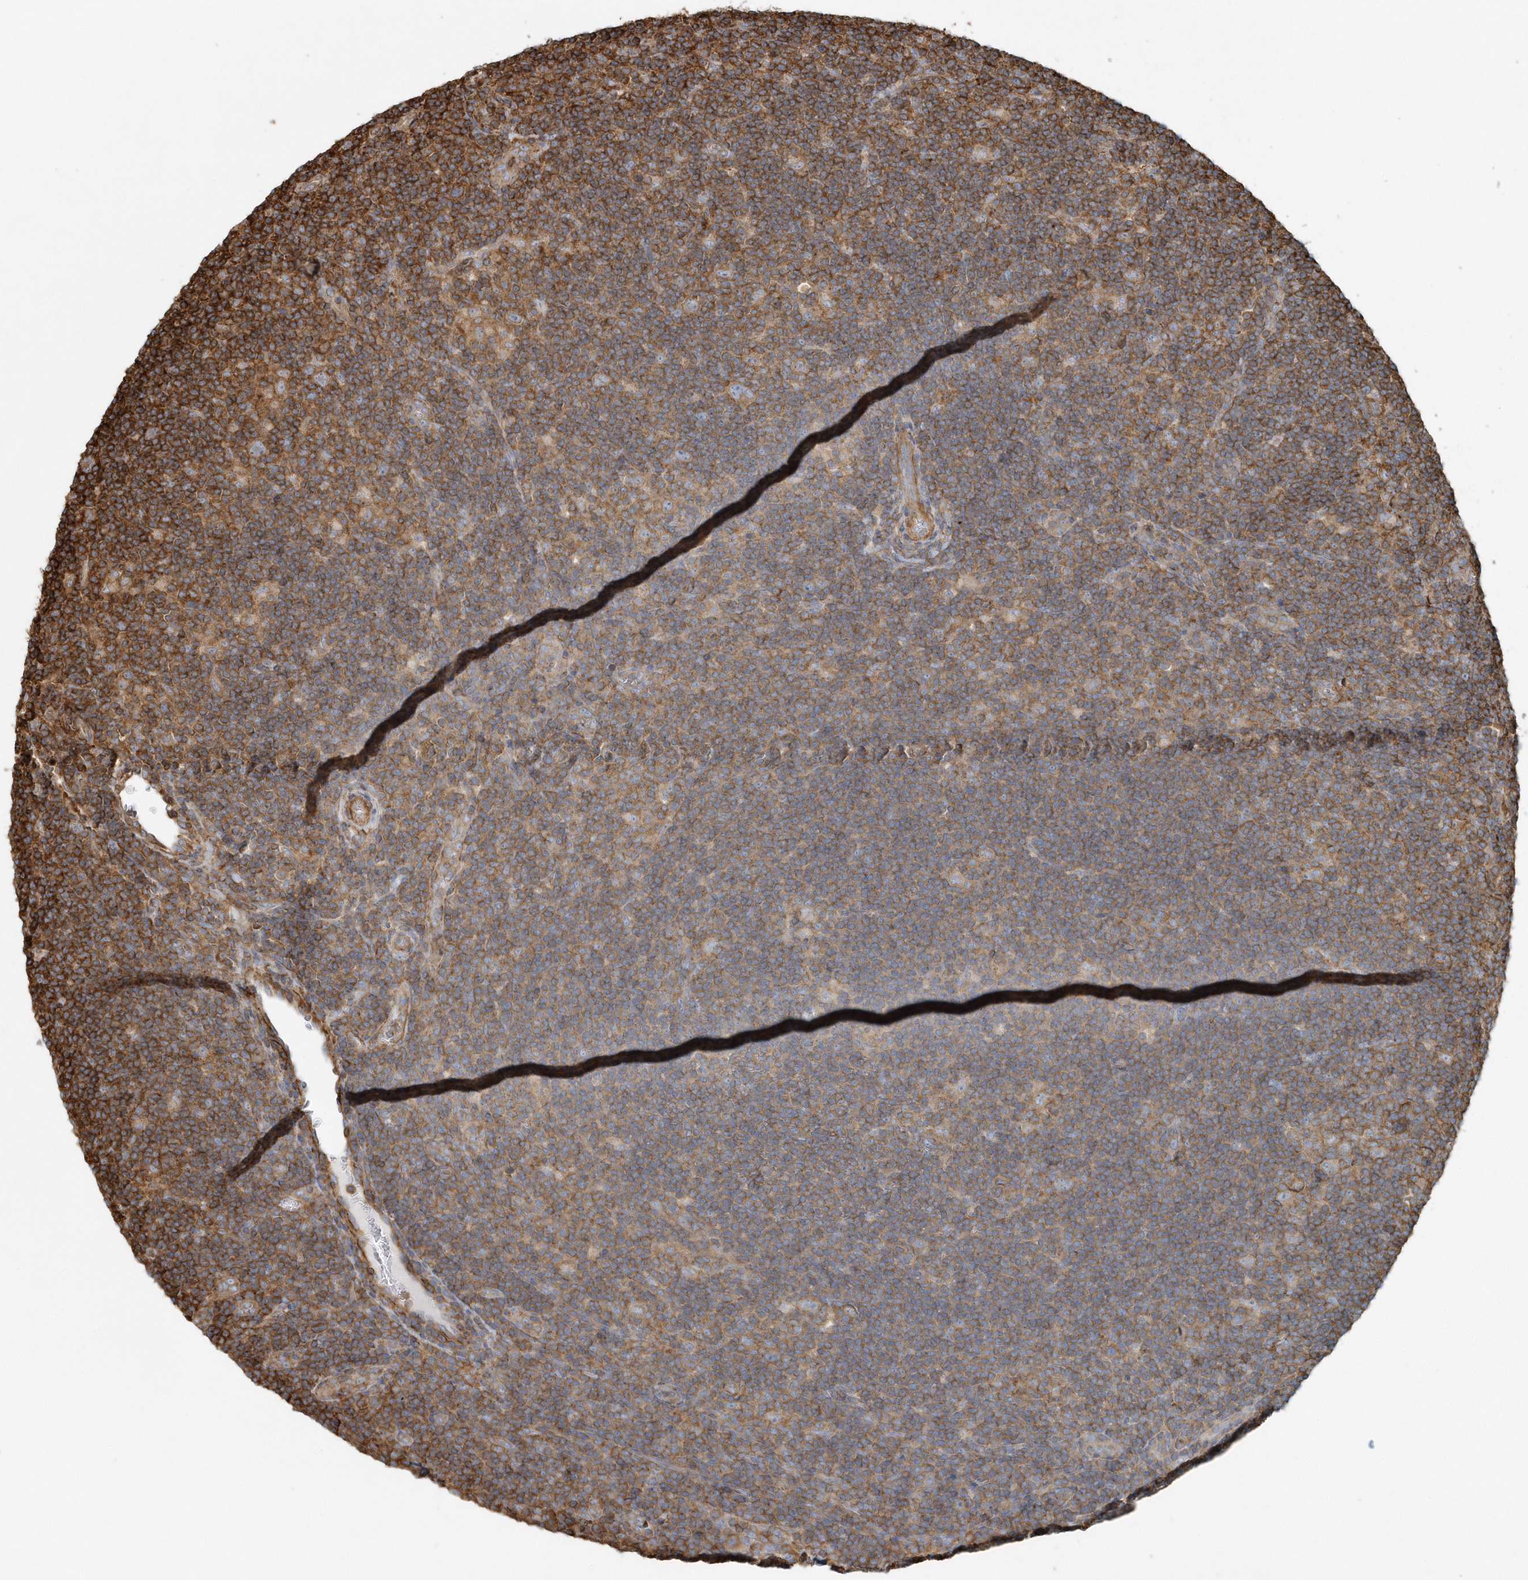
{"staining": {"intensity": "weak", "quantity": "<25%", "location": "cytoplasmic/membranous"}, "tissue": "lymphoma", "cell_type": "Tumor cells", "image_type": "cancer", "snomed": [{"axis": "morphology", "description": "Hodgkin's disease, NOS"}, {"axis": "topography", "description": "Lymph node"}], "caption": "IHC of Hodgkin's disease displays no staining in tumor cells.", "gene": "MMUT", "patient": {"sex": "female", "age": 57}}